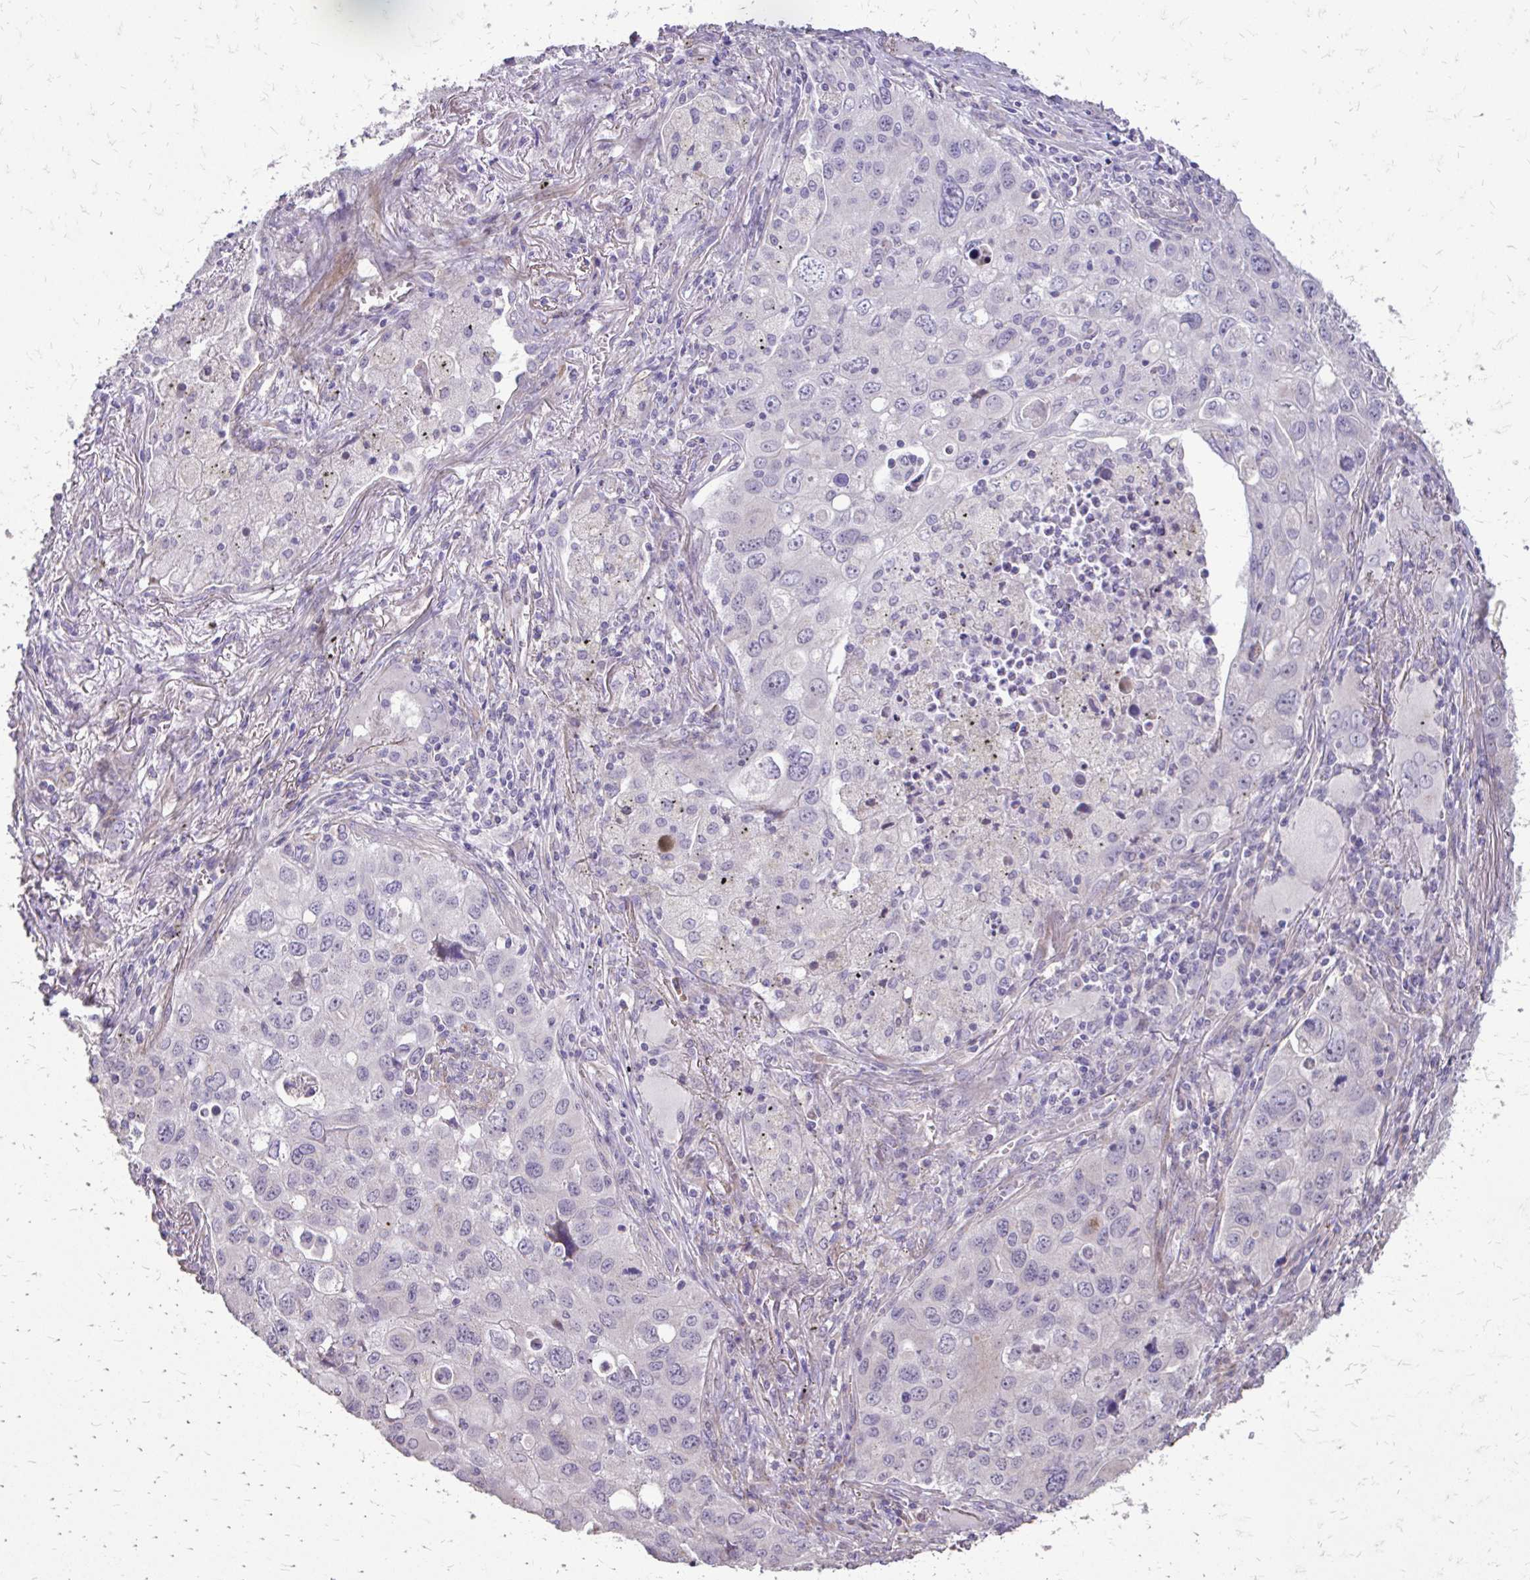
{"staining": {"intensity": "negative", "quantity": "none", "location": "none"}, "tissue": "lung cancer", "cell_type": "Tumor cells", "image_type": "cancer", "snomed": [{"axis": "morphology", "description": "Adenocarcinoma, NOS"}, {"axis": "morphology", "description": "Adenocarcinoma, metastatic, NOS"}, {"axis": "topography", "description": "Lymph node"}, {"axis": "topography", "description": "Lung"}], "caption": "A high-resolution histopathology image shows immunohistochemistry (IHC) staining of adenocarcinoma (lung), which exhibits no significant expression in tumor cells. (DAB IHC visualized using brightfield microscopy, high magnification).", "gene": "MYORG", "patient": {"sex": "female", "age": 42}}